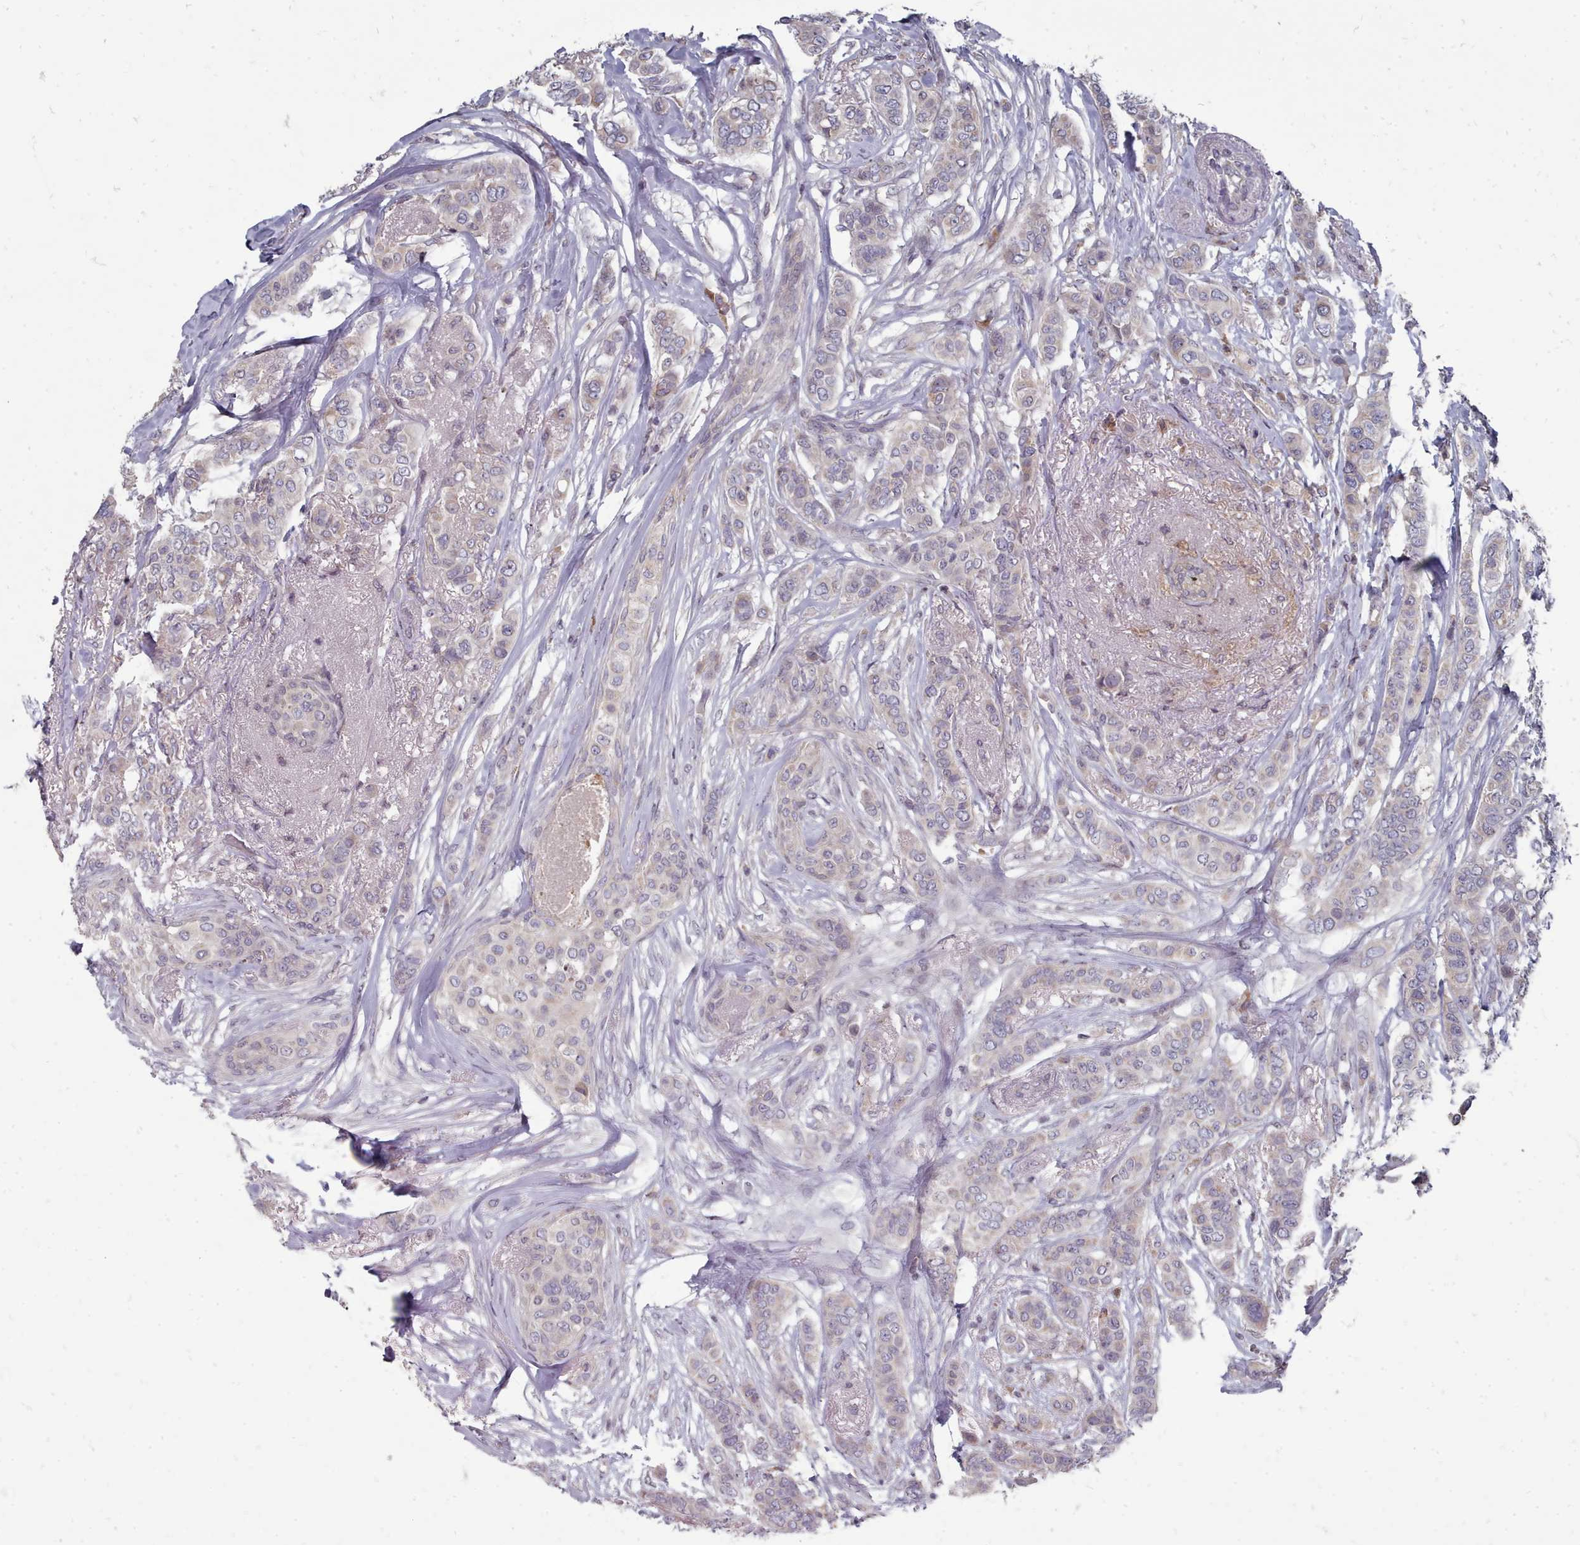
{"staining": {"intensity": "negative", "quantity": "none", "location": "none"}, "tissue": "breast cancer", "cell_type": "Tumor cells", "image_type": "cancer", "snomed": [{"axis": "morphology", "description": "Lobular carcinoma"}, {"axis": "topography", "description": "Breast"}], "caption": "An immunohistochemistry micrograph of lobular carcinoma (breast) is shown. There is no staining in tumor cells of lobular carcinoma (breast).", "gene": "ACKR3", "patient": {"sex": "female", "age": 51}}